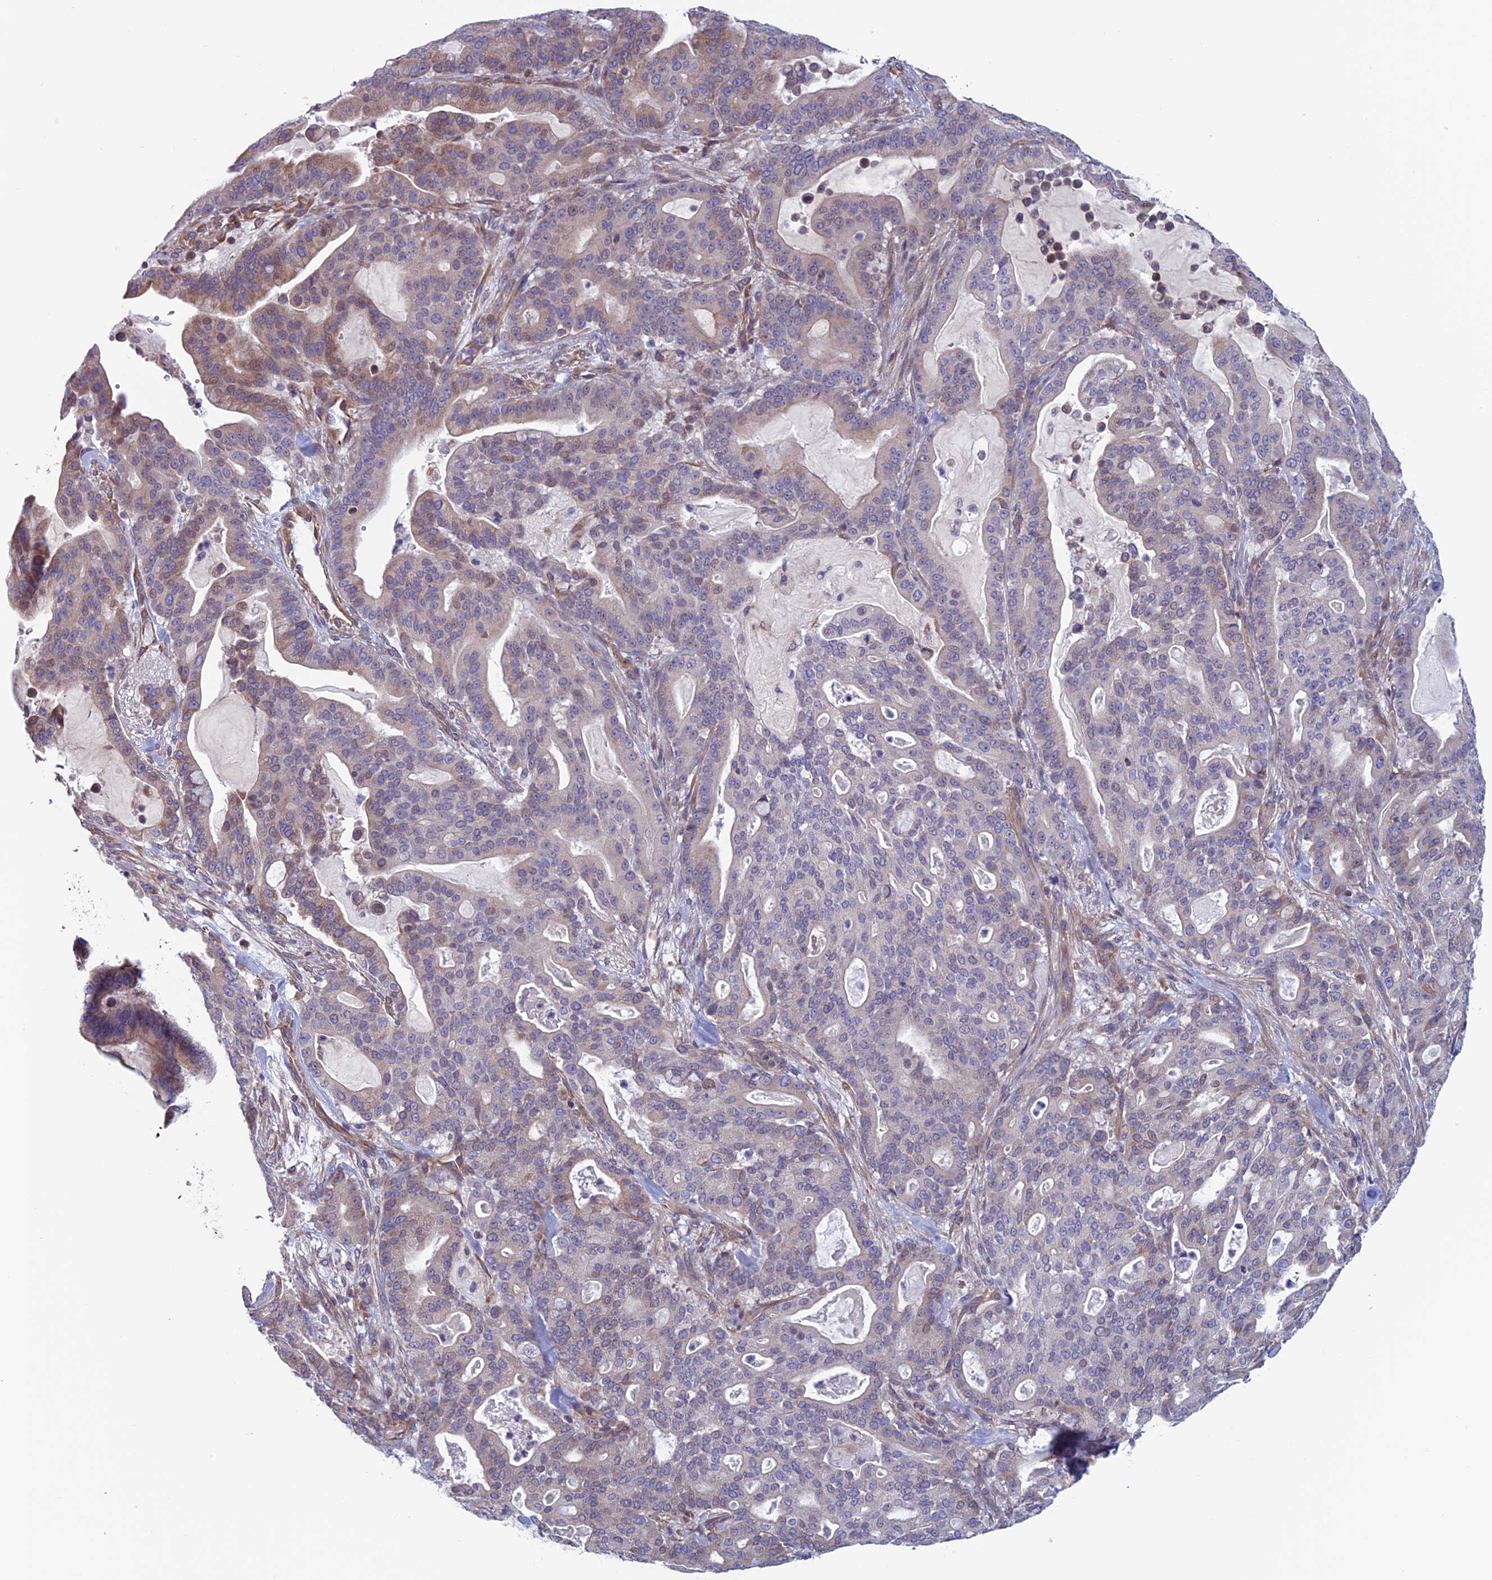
{"staining": {"intensity": "weak", "quantity": "<25%", "location": "cytoplasmic/membranous"}, "tissue": "pancreatic cancer", "cell_type": "Tumor cells", "image_type": "cancer", "snomed": [{"axis": "morphology", "description": "Adenocarcinoma, NOS"}, {"axis": "topography", "description": "Pancreas"}], "caption": "Tumor cells show no significant protein staining in adenocarcinoma (pancreatic).", "gene": "BCL2L10", "patient": {"sex": "male", "age": 63}}